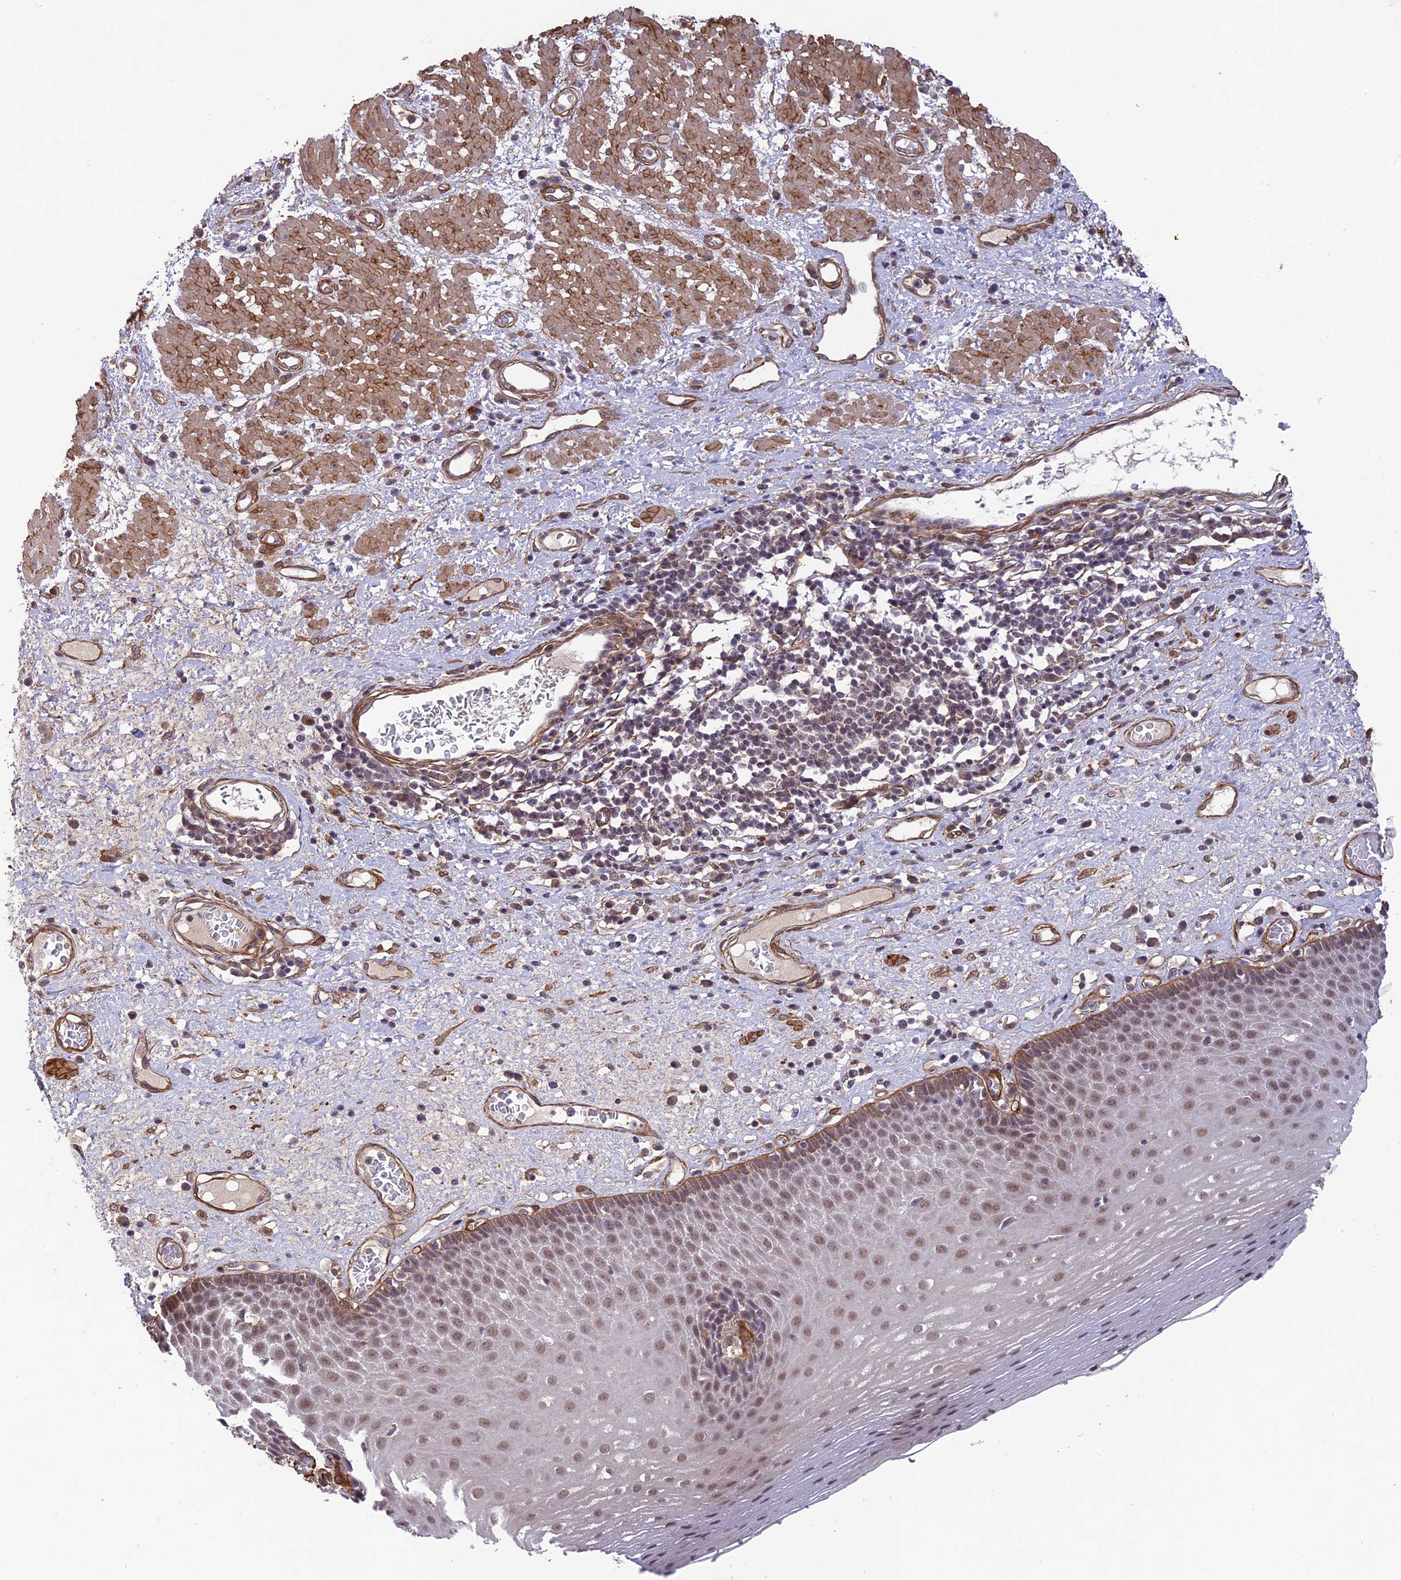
{"staining": {"intensity": "moderate", "quantity": "25%-75%", "location": "cytoplasmic/membranous,nuclear"}, "tissue": "esophagus", "cell_type": "Squamous epithelial cells", "image_type": "normal", "snomed": [{"axis": "morphology", "description": "Normal tissue, NOS"}, {"axis": "morphology", "description": "Adenocarcinoma, NOS"}, {"axis": "topography", "description": "Esophagus"}], "caption": "High-magnification brightfield microscopy of benign esophagus stained with DAB (3,3'-diaminobenzidine) (brown) and counterstained with hematoxylin (blue). squamous epithelial cells exhibit moderate cytoplasmic/membranous,nuclear positivity is appreciated in about25%-75% of cells. Nuclei are stained in blue.", "gene": "TNS1", "patient": {"sex": "male", "age": 62}}